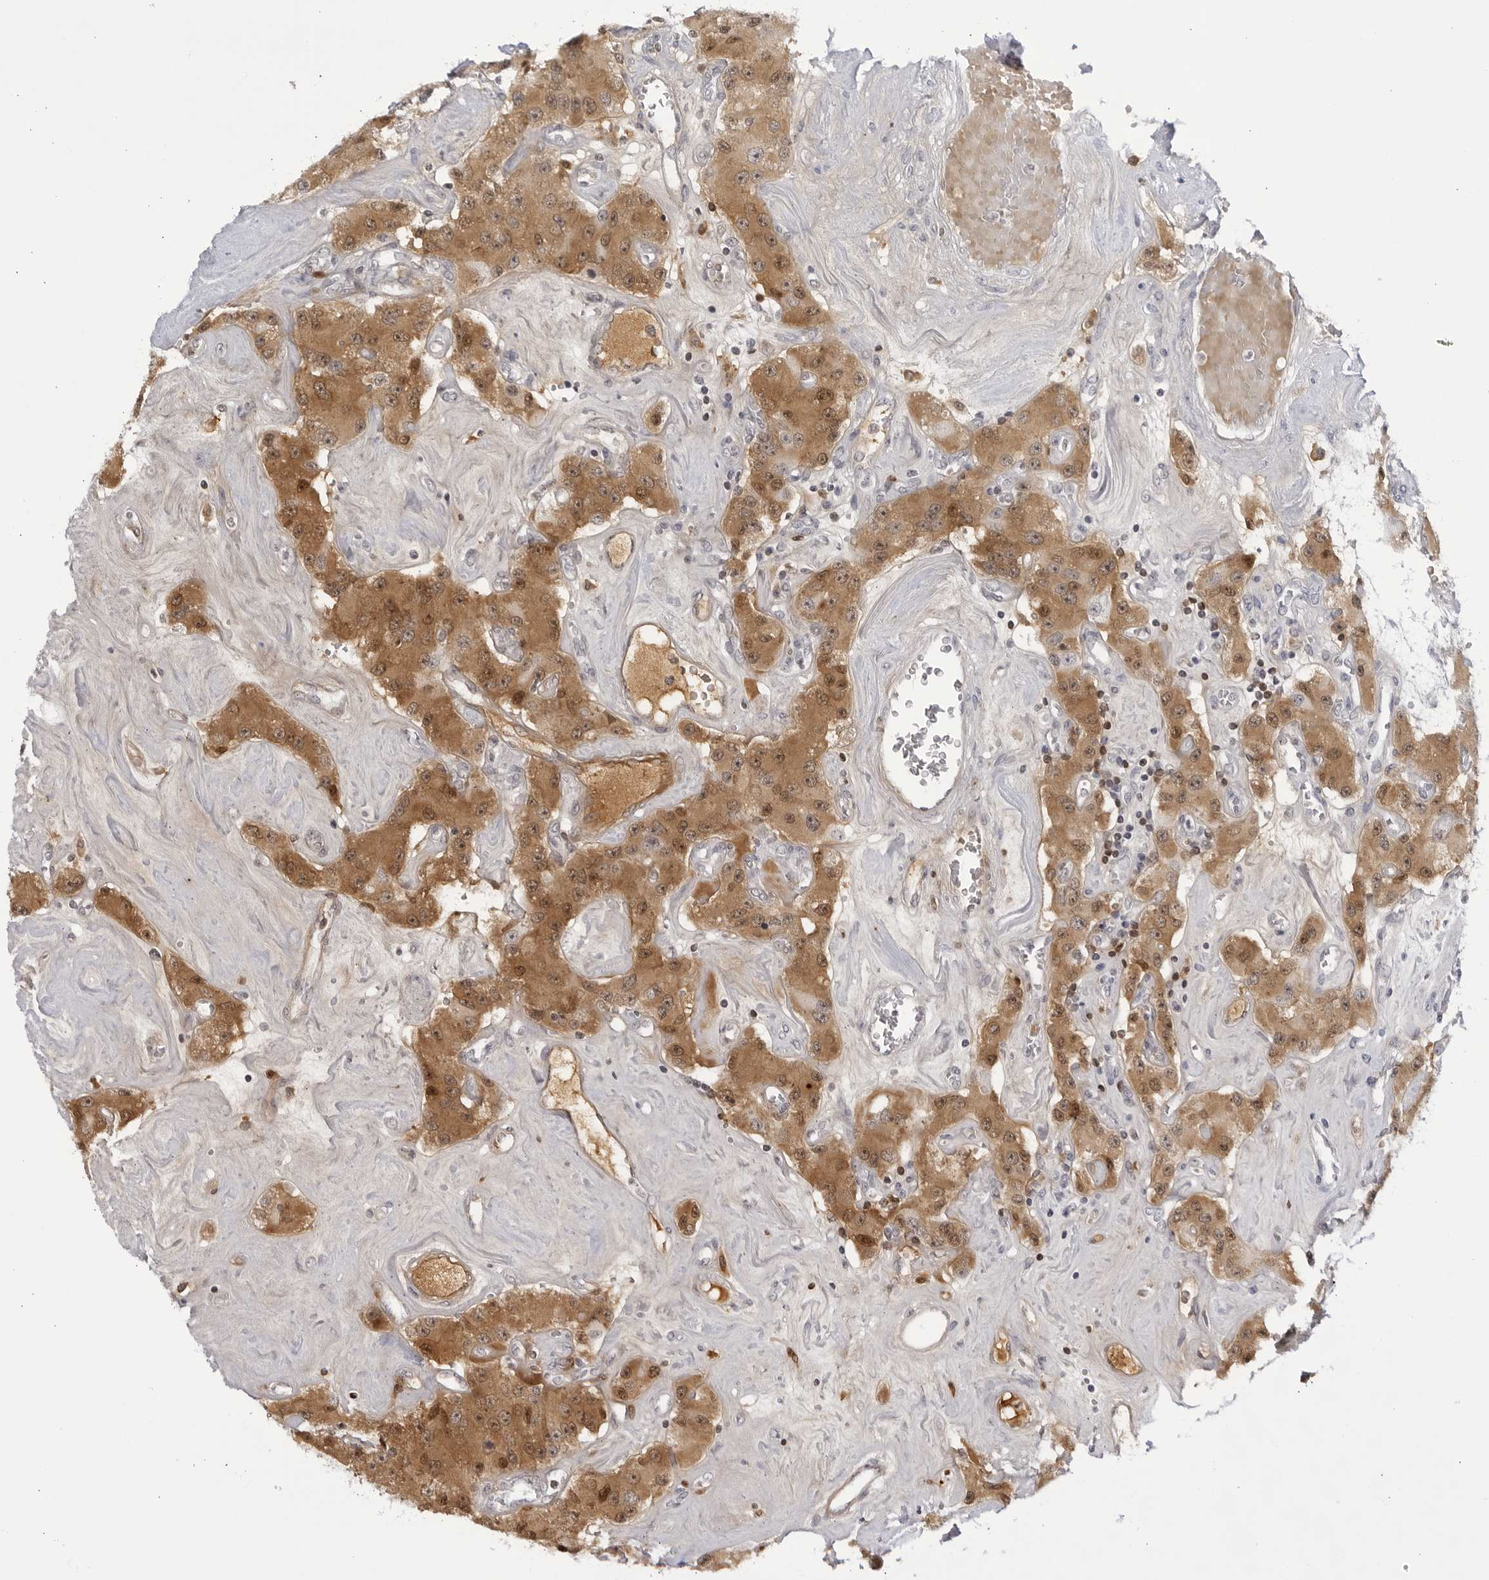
{"staining": {"intensity": "moderate", "quantity": ">75%", "location": "cytoplasmic/membranous,nuclear"}, "tissue": "carcinoid", "cell_type": "Tumor cells", "image_type": "cancer", "snomed": [{"axis": "morphology", "description": "Carcinoid, malignant, NOS"}, {"axis": "topography", "description": "Pancreas"}], "caption": "Protein expression analysis of malignant carcinoid exhibits moderate cytoplasmic/membranous and nuclear staining in approximately >75% of tumor cells.", "gene": "CNBD1", "patient": {"sex": "male", "age": 41}}